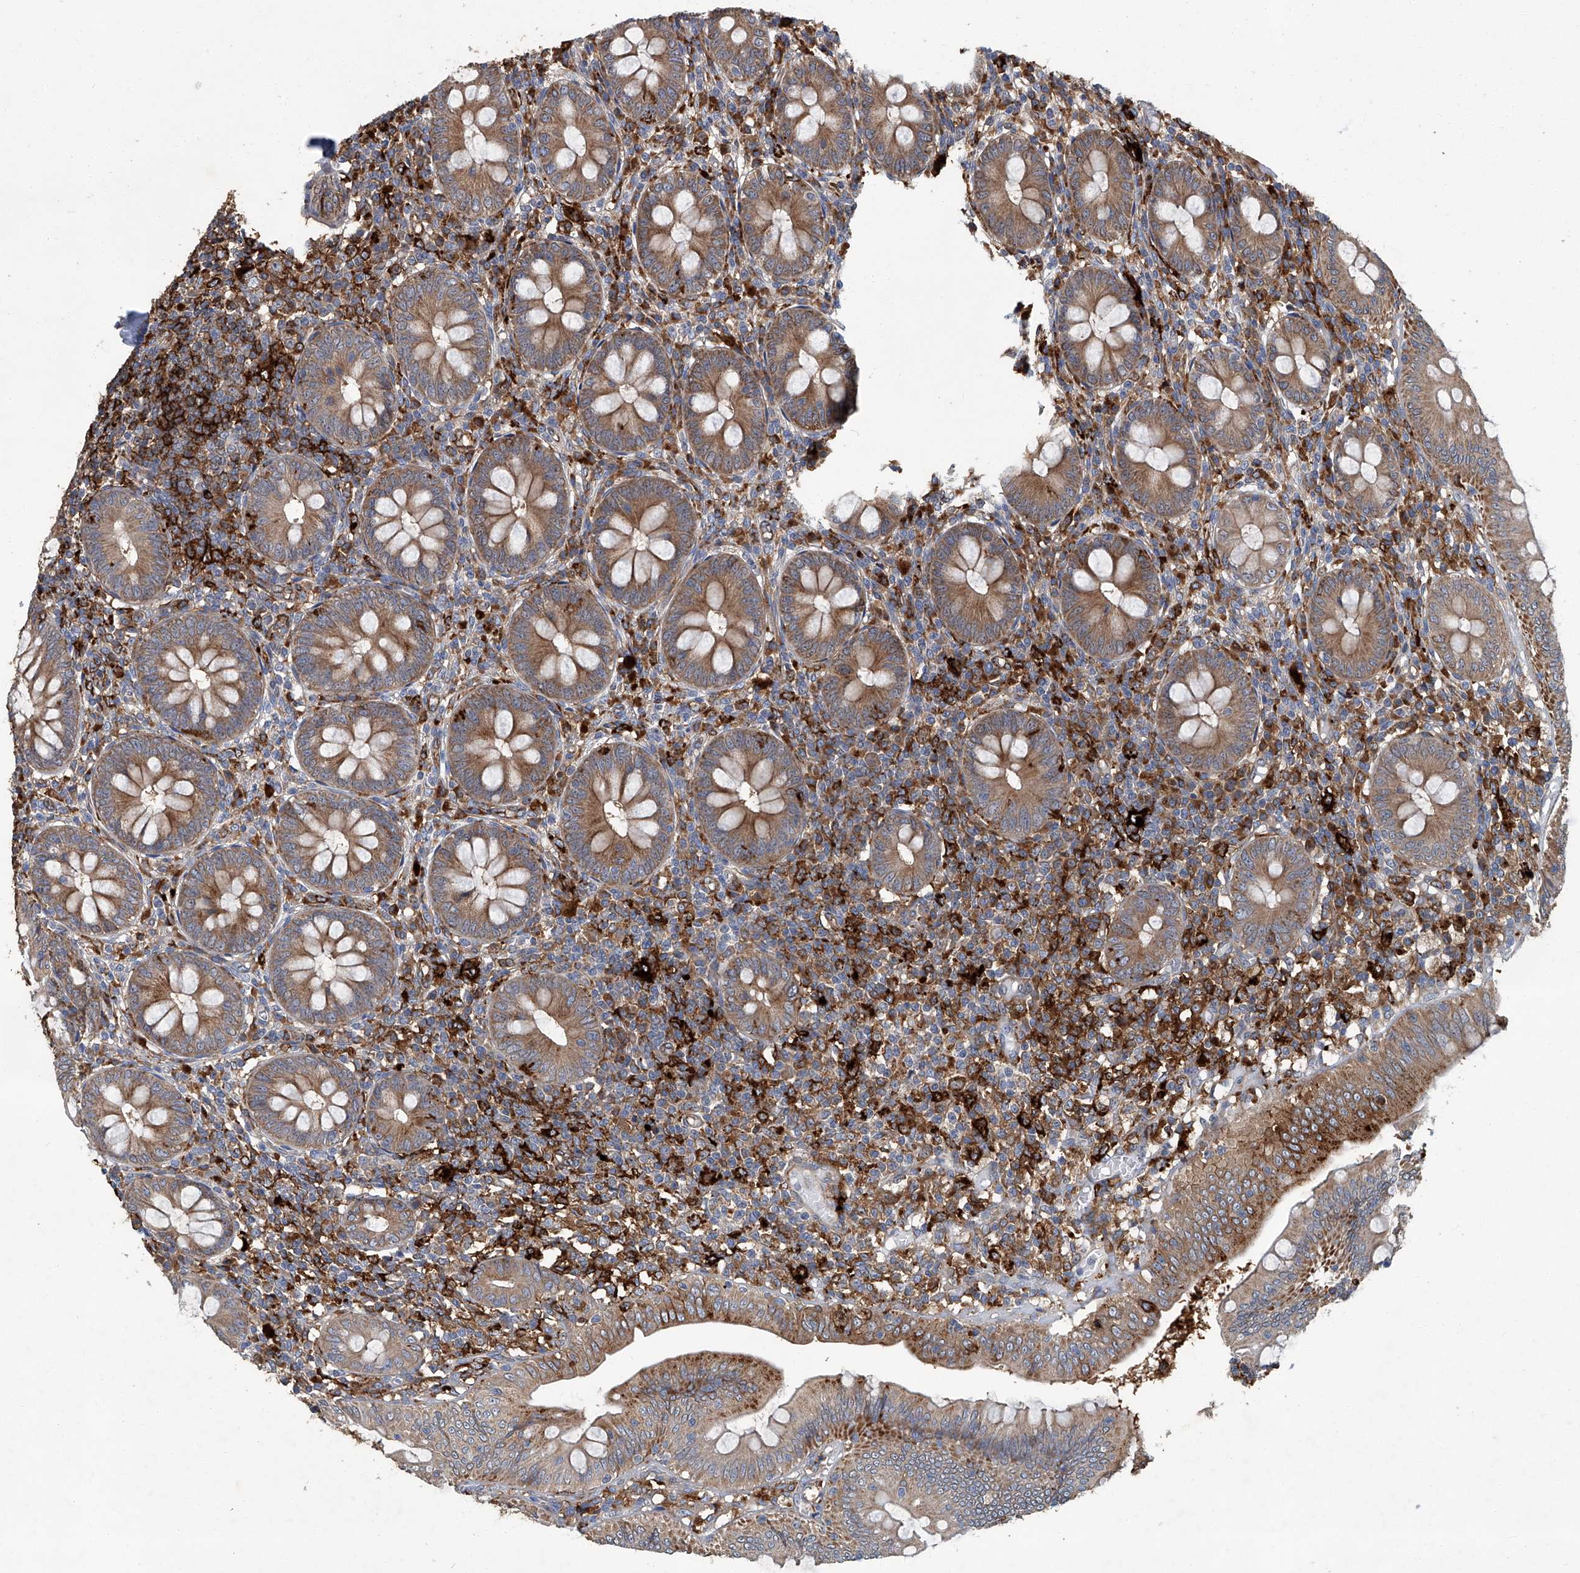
{"staining": {"intensity": "moderate", "quantity": ">75%", "location": "cytoplasmic/membranous"}, "tissue": "appendix", "cell_type": "Glandular cells", "image_type": "normal", "snomed": [{"axis": "morphology", "description": "Normal tissue, NOS"}, {"axis": "topography", "description": "Appendix"}], "caption": "The micrograph reveals immunohistochemical staining of benign appendix. There is moderate cytoplasmic/membranous positivity is appreciated in about >75% of glandular cells.", "gene": "FAM167A", "patient": {"sex": "male", "age": 14}}